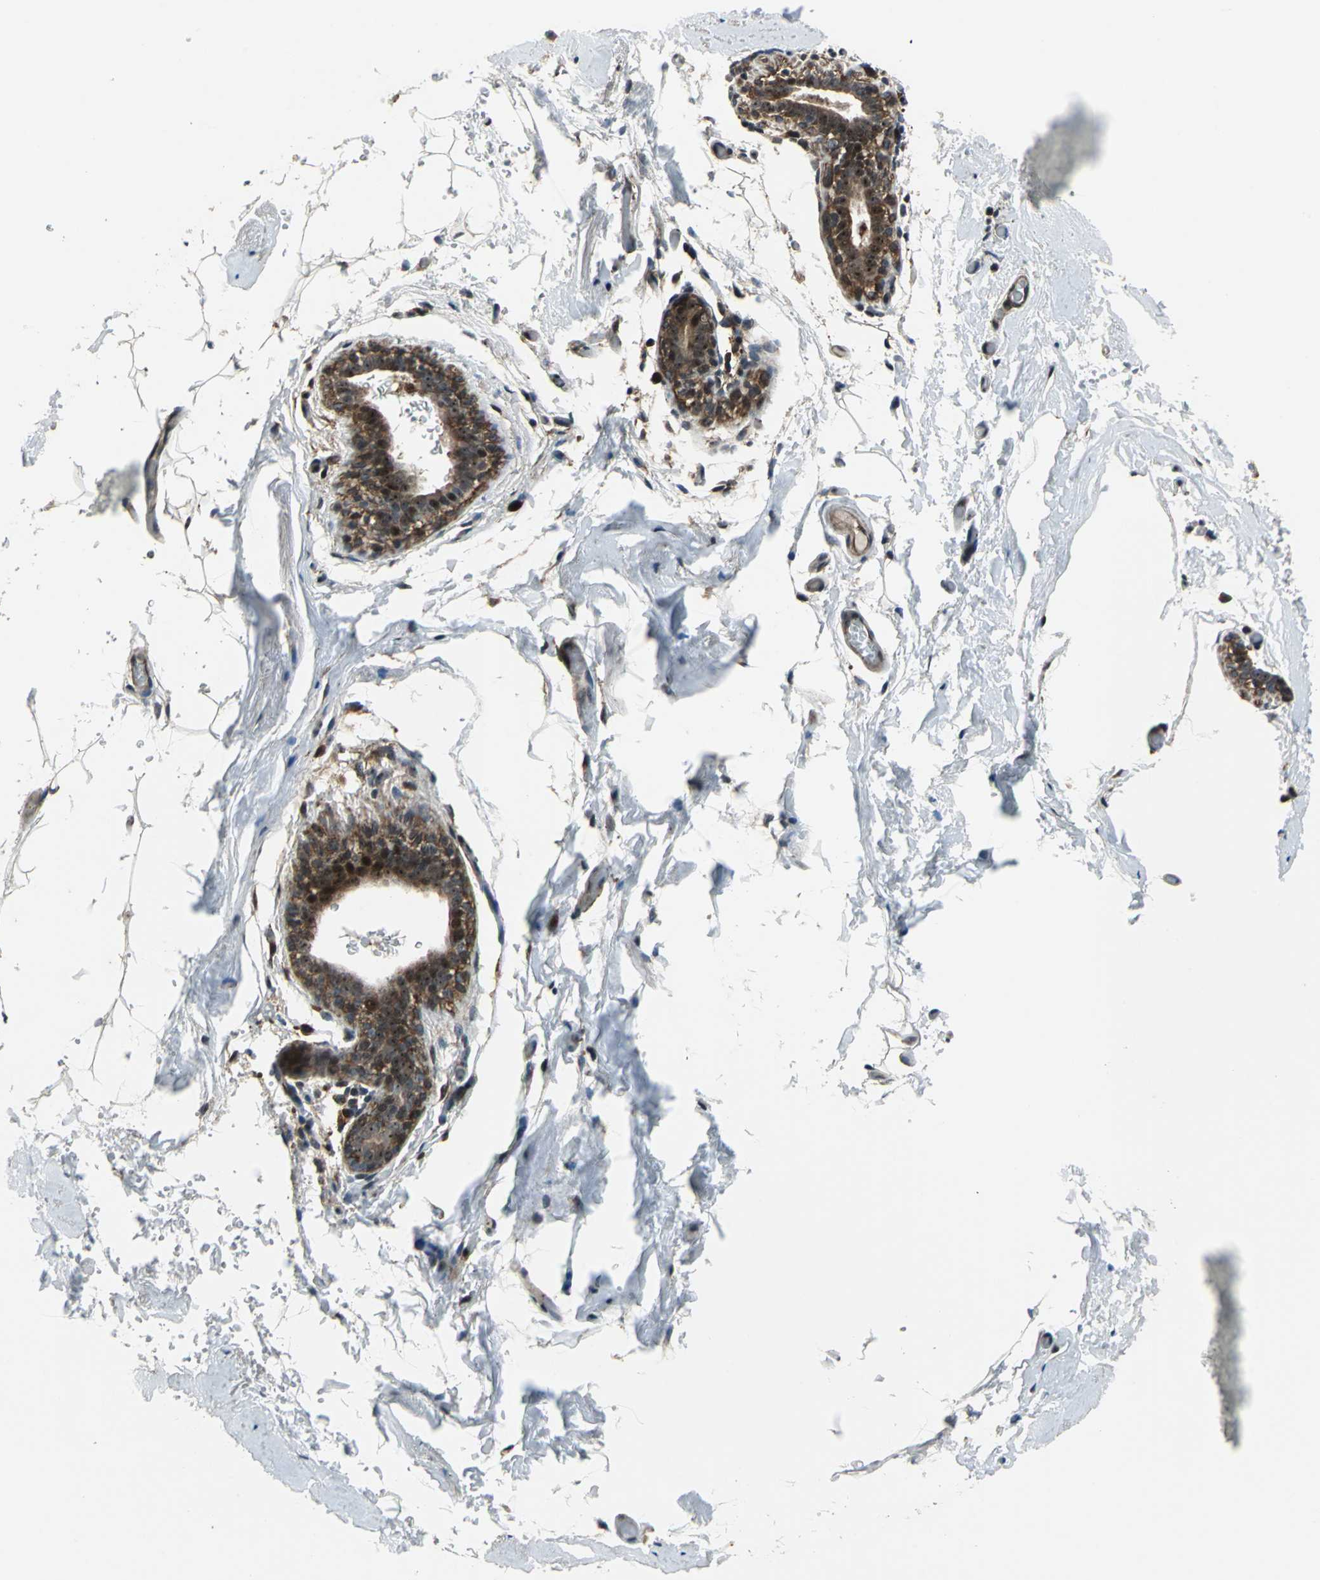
{"staining": {"intensity": "moderate", "quantity": "25%-75%", "location": "cytoplasmic/membranous,nuclear"}, "tissue": "breast", "cell_type": "Adipocytes", "image_type": "normal", "snomed": [{"axis": "morphology", "description": "Normal tissue, NOS"}, {"axis": "topography", "description": "Breast"}, {"axis": "topography", "description": "Soft tissue"}], "caption": "Moderate cytoplasmic/membranous,nuclear protein positivity is seen in approximately 25%-75% of adipocytes in breast. (DAB (3,3'-diaminobenzidine) = brown stain, brightfield microscopy at high magnification).", "gene": "AATF", "patient": {"sex": "female", "age": 75}}